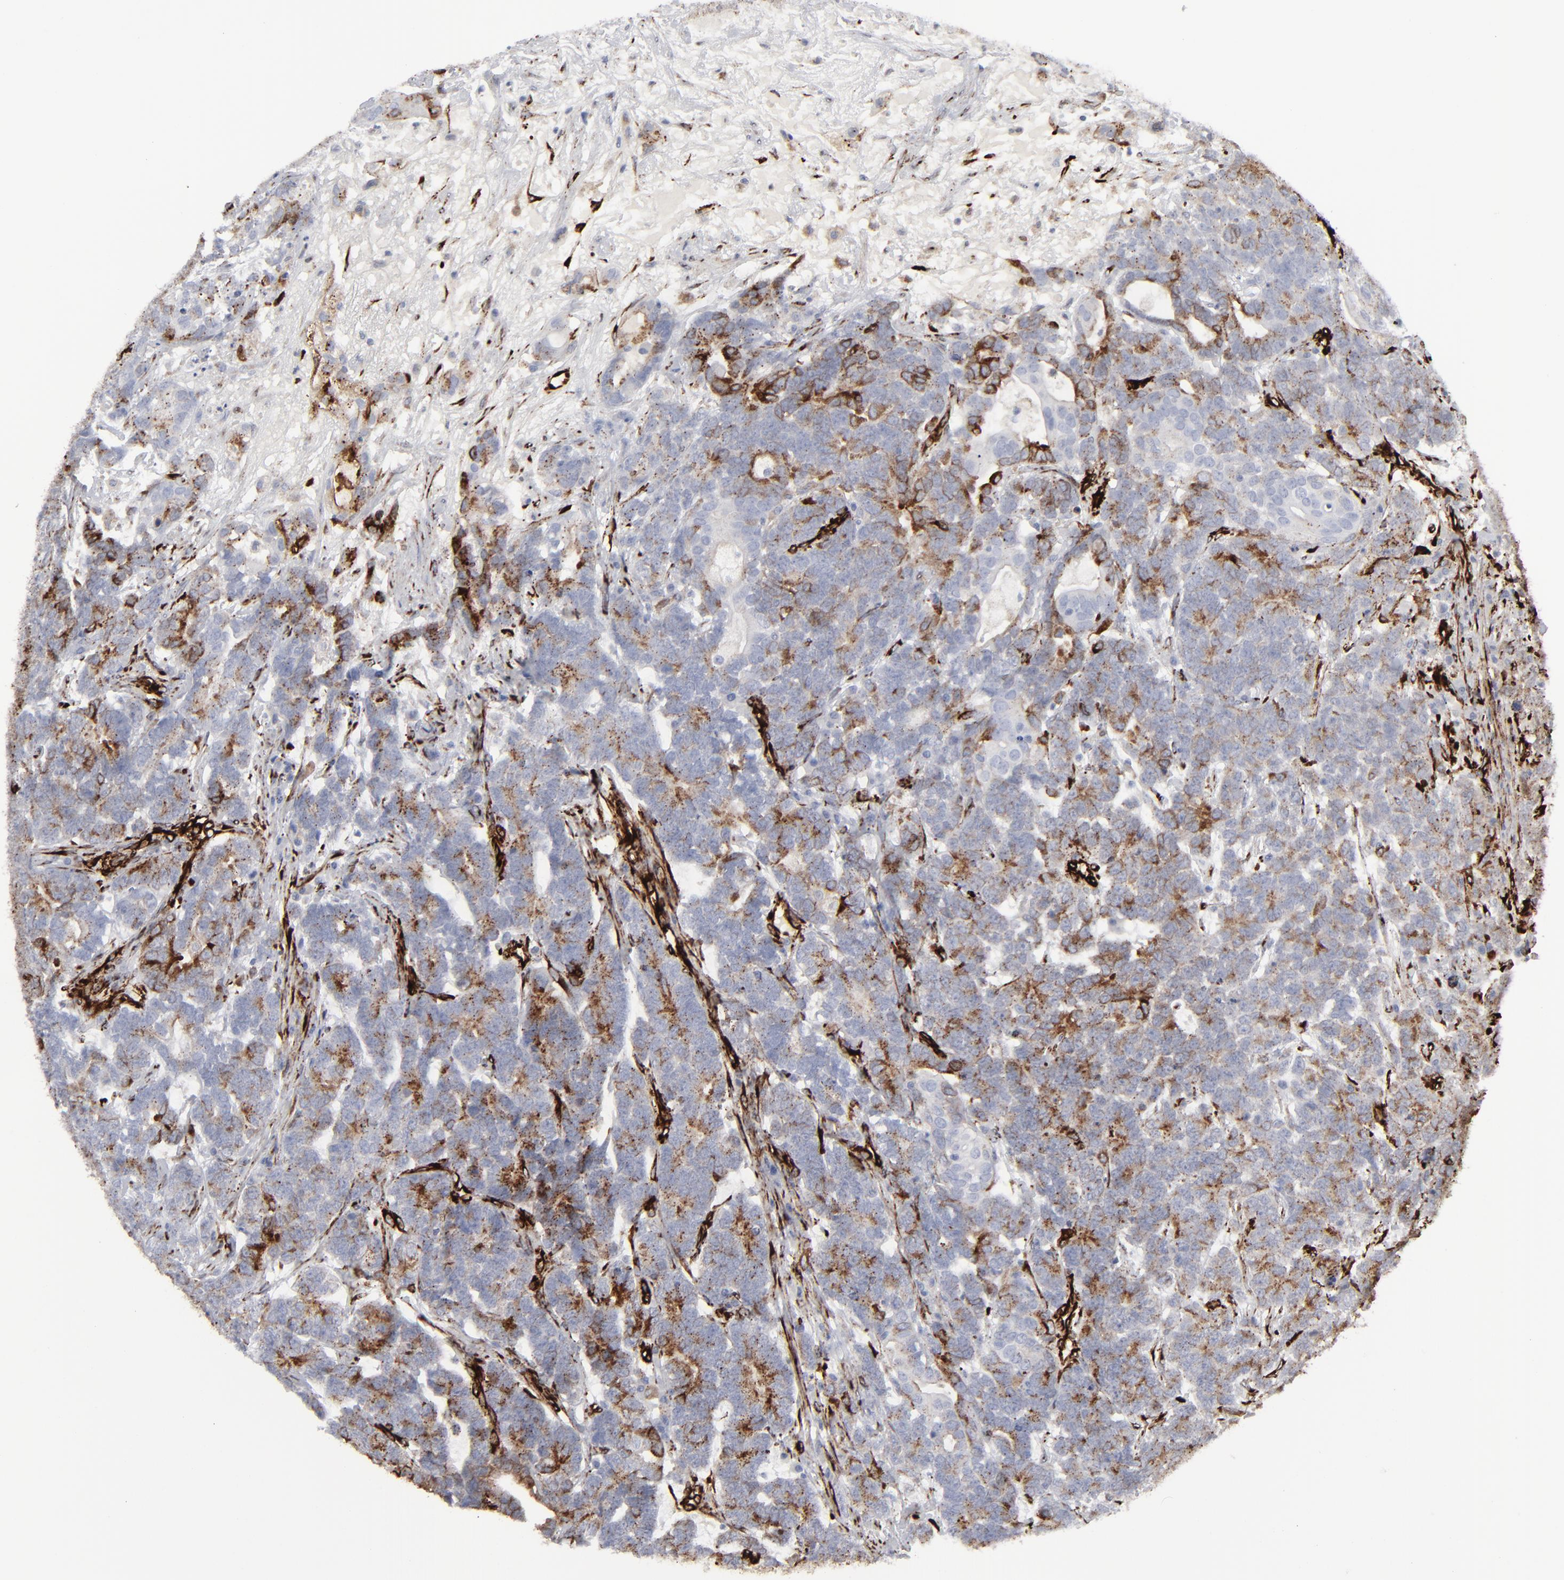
{"staining": {"intensity": "moderate", "quantity": "<25%", "location": "cytoplasmic/membranous"}, "tissue": "testis cancer", "cell_type": "Tumor cells", "image_type": "cancer", "snomed": [{"axis": "morphology", "description": "Carcinoma, Embryonal, NOS"}, {"axis": "topography", "description": "Testis"}], "caption": "IHC staining of testis cancer (embryonal carcinoma), which demonstrates low levels of moderate cytoplasmic/membranous staining in approximately <25% of tumor cells indicating moderate cytoplasmic/membranous protein staining. The staining was performed using DAB (brown) for protein detection and nuclei were counterstained in hematoxylin (blue).", "gene": "SPARC", "patient": {"sex": "male", "age": 26}}